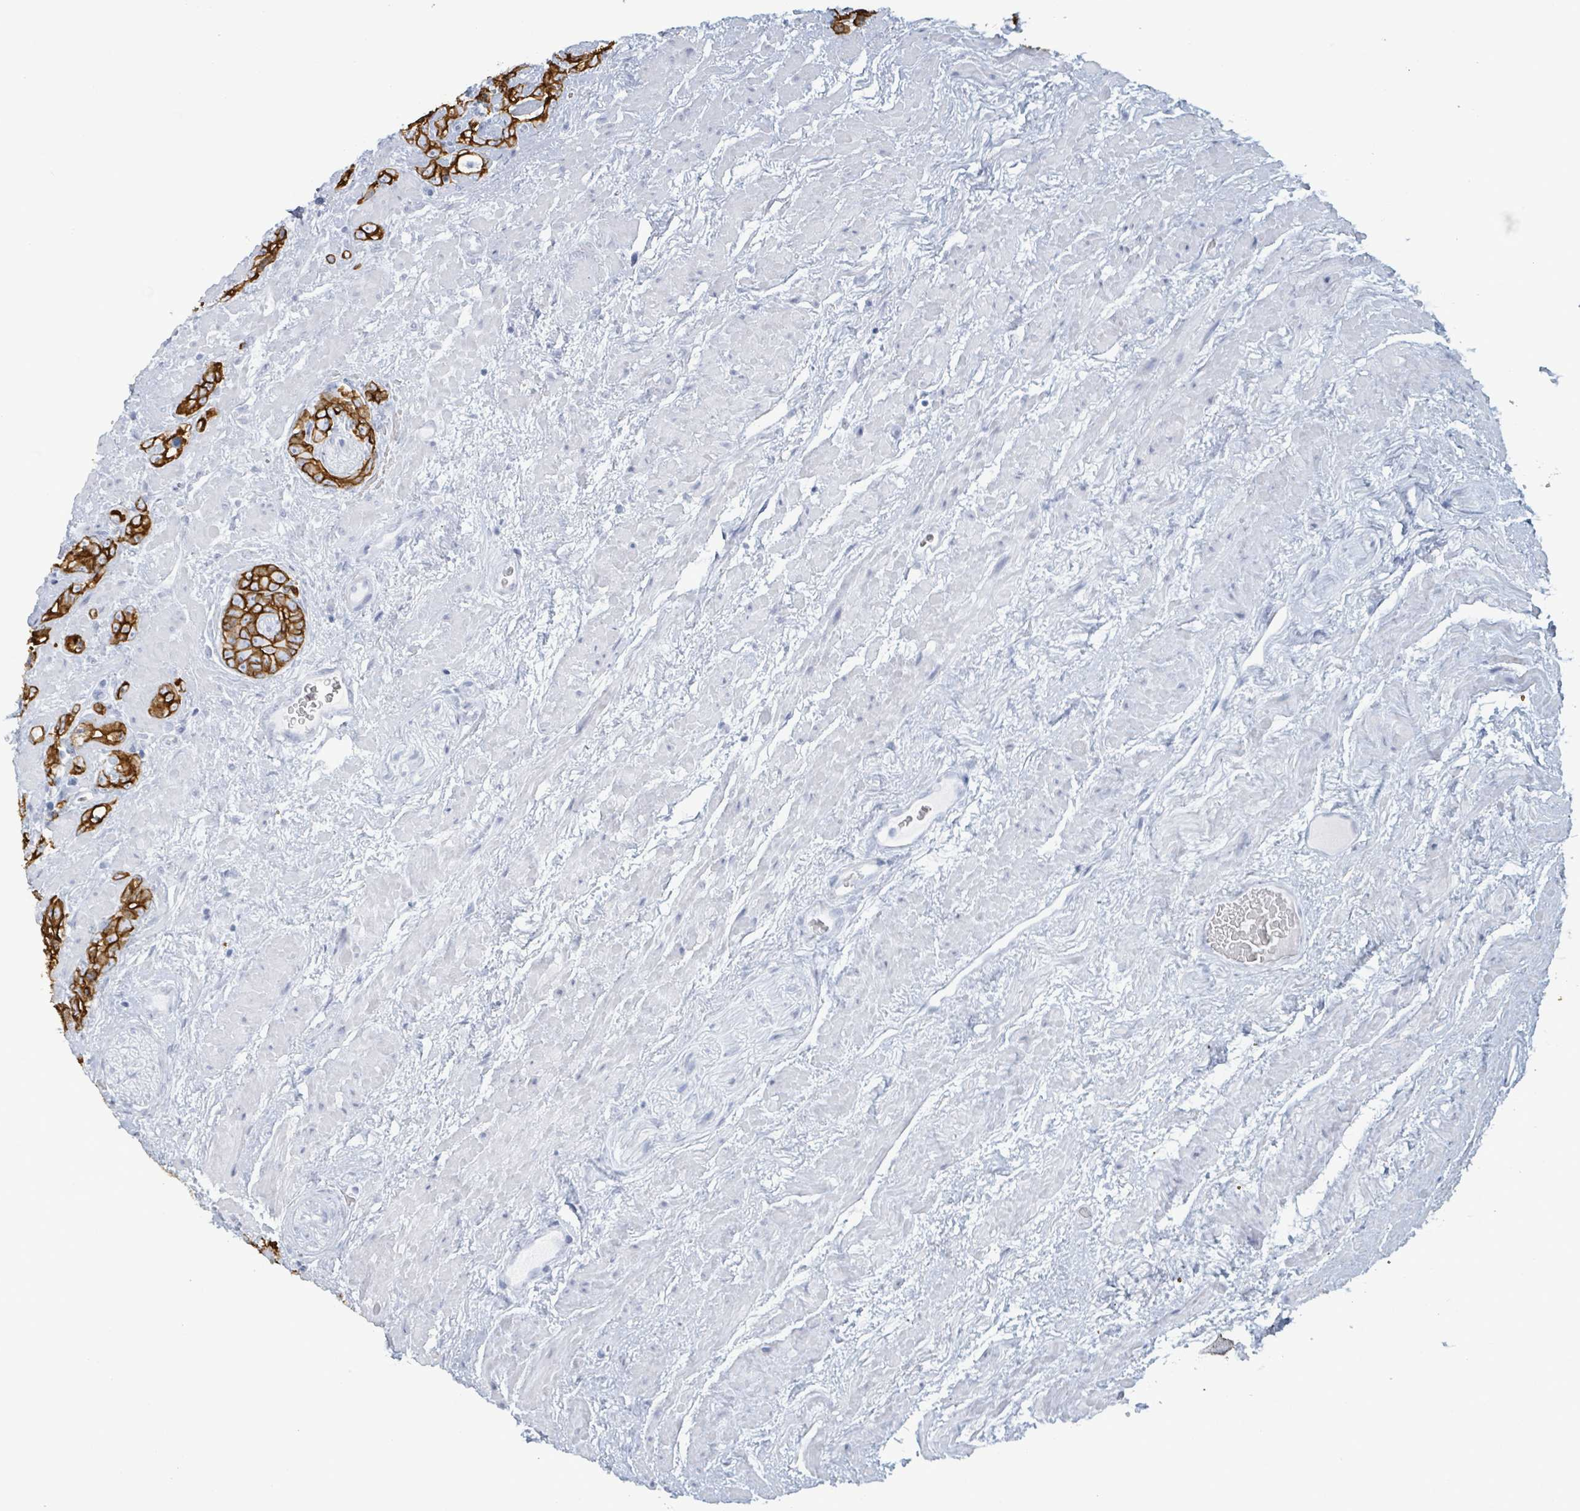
{"staining": {"intensity": "strong", "quantity": ">75%", "location": "cytoplasmic/membranous"}, "tissue": "prostate cancer", "cell_type": "Tumor cells", "image_type": "cancer", "snomed": [{"axis": "morphology", "description": "Adenocarcinoma, High grade"}, {"axis": "topography", "description": "Prostate"}], "caption": "High-grade adenocarcinoma (prostate) was stained to show a protein in brown. There is high levels of strong cytoplasmic/membranous positivity in about >75% of tumor cells.", "gene": "KRT8", "patient": {"sex": "male", "age": 74}}